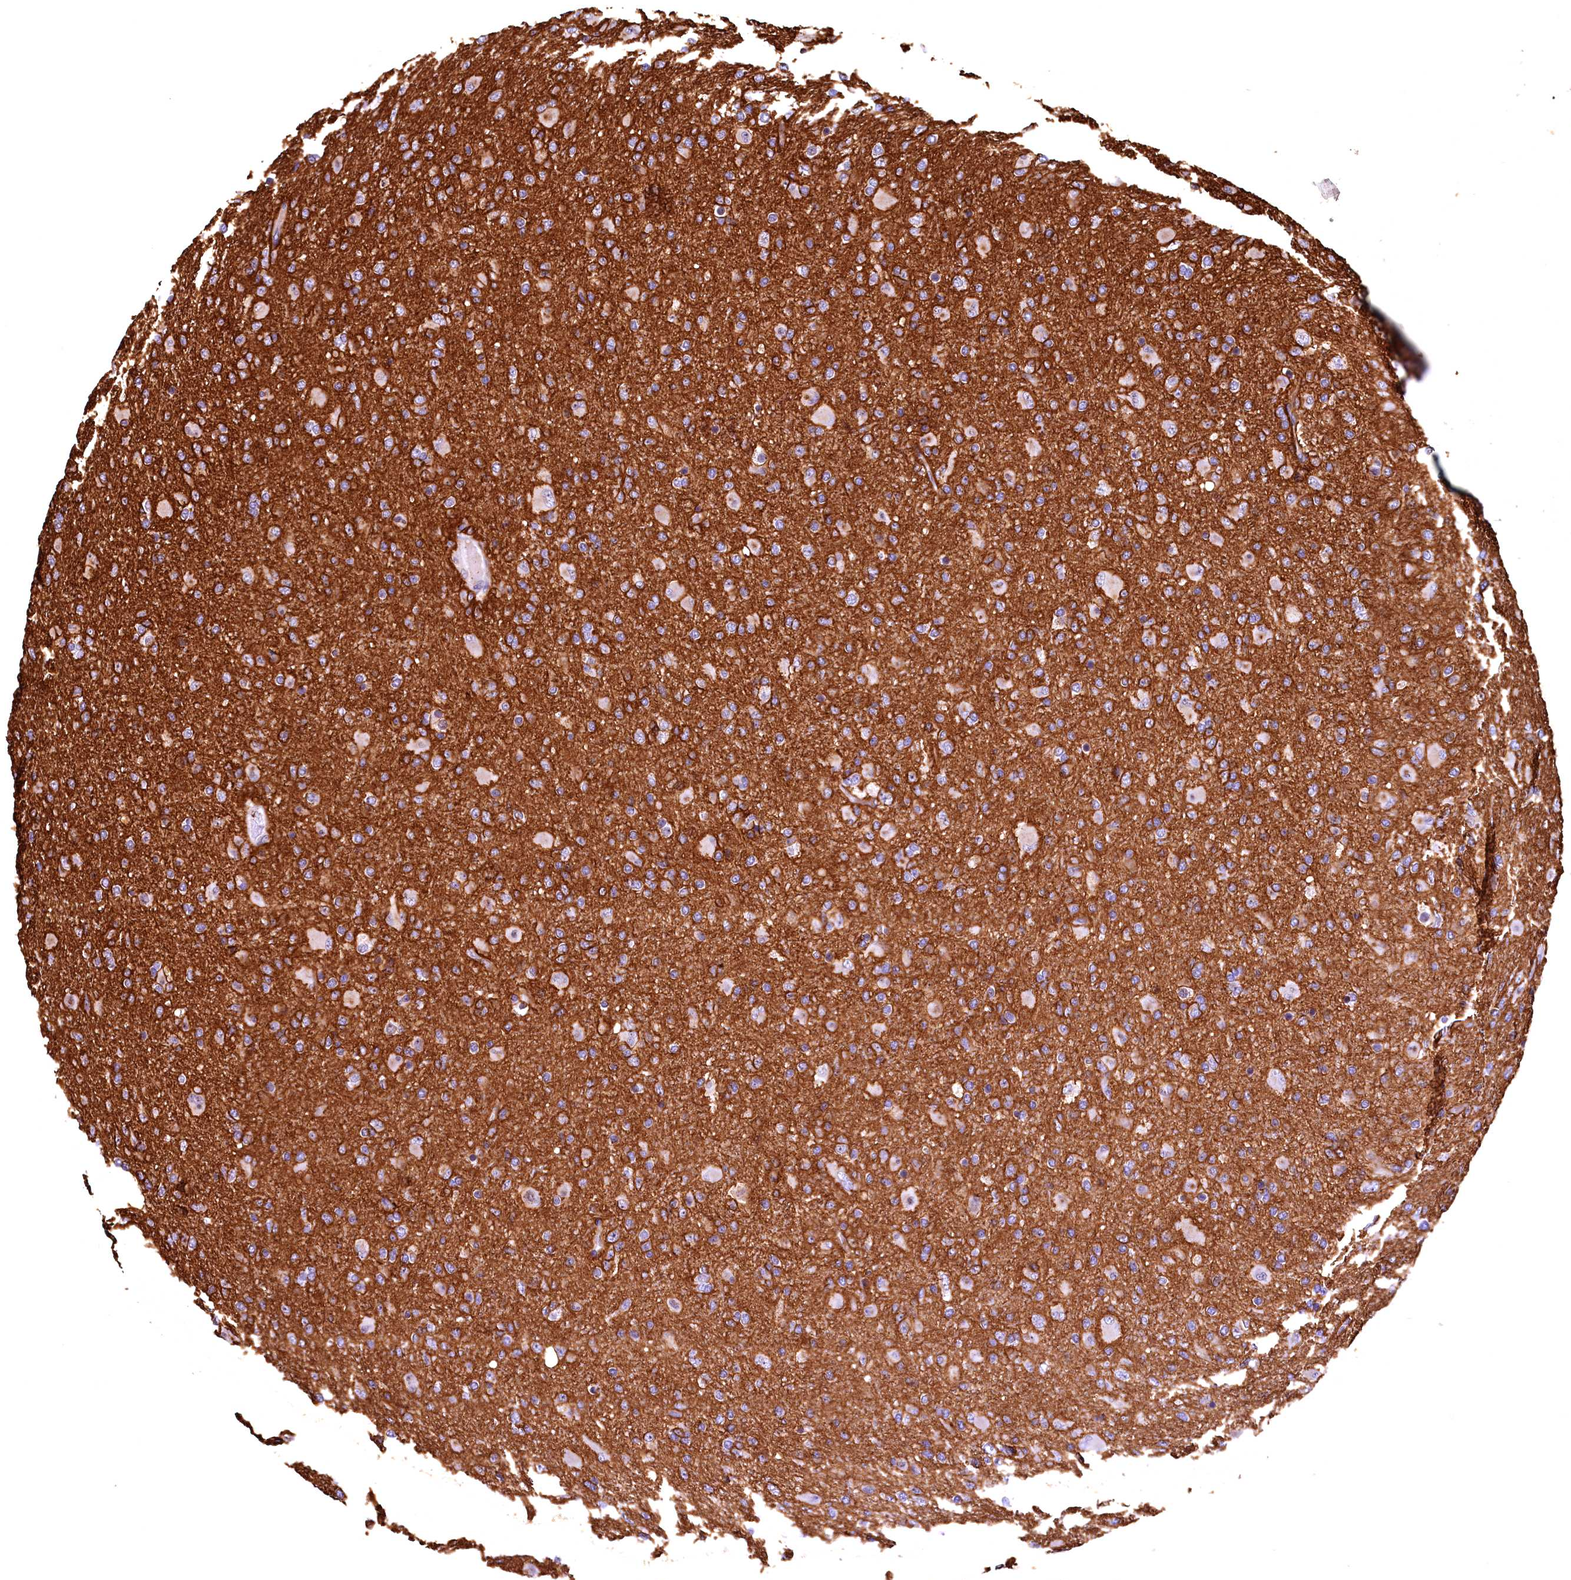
{"staining": {"intensity": "moderate", "quantity": "<25%", "location": "cytoplasmic/membranous"}, "tissue": "glioma", "cell_type": "Tumor cells", "image_type": "cancer", "snomed": [{"axis": "morphology", "description": "Glioma, malignant, Low grade"}, {"axis": "topography", "description": "Brain"}], "caption": "Immunohistochemical staining of human glioma reveals moderate cytoplasmic/membranous protein expression in about <25% of tumor cells.", "gene": "LATS2", "patient": {"sex": "male", "age": 65}}